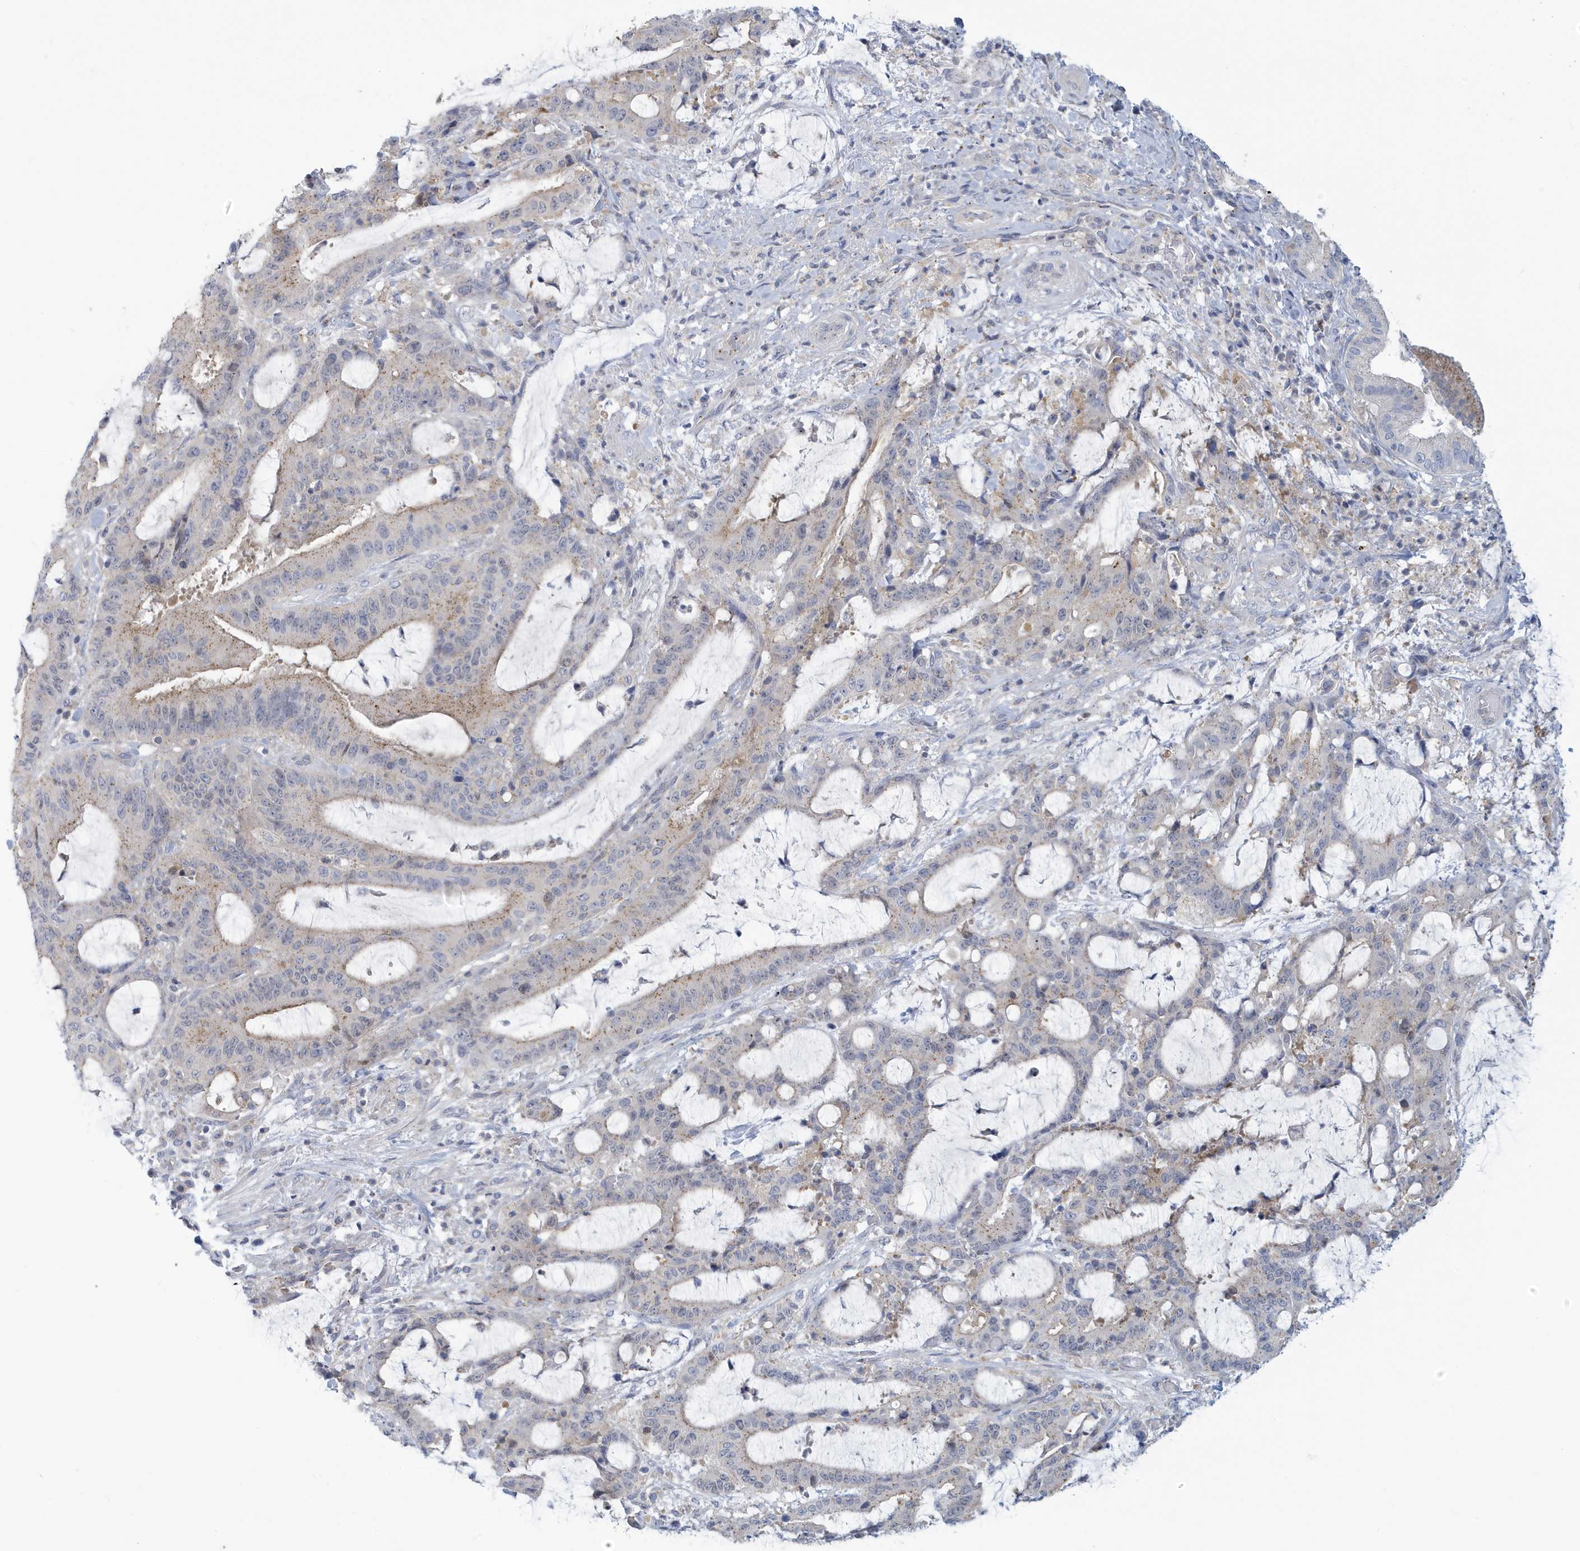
{"staining": {"intensity": "weak", "quantity": "<25%", "location": "cytoplasmic/membranous"}, "tissue": "liver cancer", "cell_type": "Tumor cells", "image_type": "cancer", "snomed": [{"axis": "morphology", "description": "Normal tissue, NOS"}, {"axis": "morphology", "description": "Cholangiocarcinoma"}, {"axis": "topography", "description": "Liver"}, {"axis": "topography", "description": "Peripheral nerve tissue"}], "caption": "Tumor cells are negative for brown protein staining in liver cholangiocarcinoma.", "gene": "VTA1", "patient": {"sex": "female", "age": 73}}